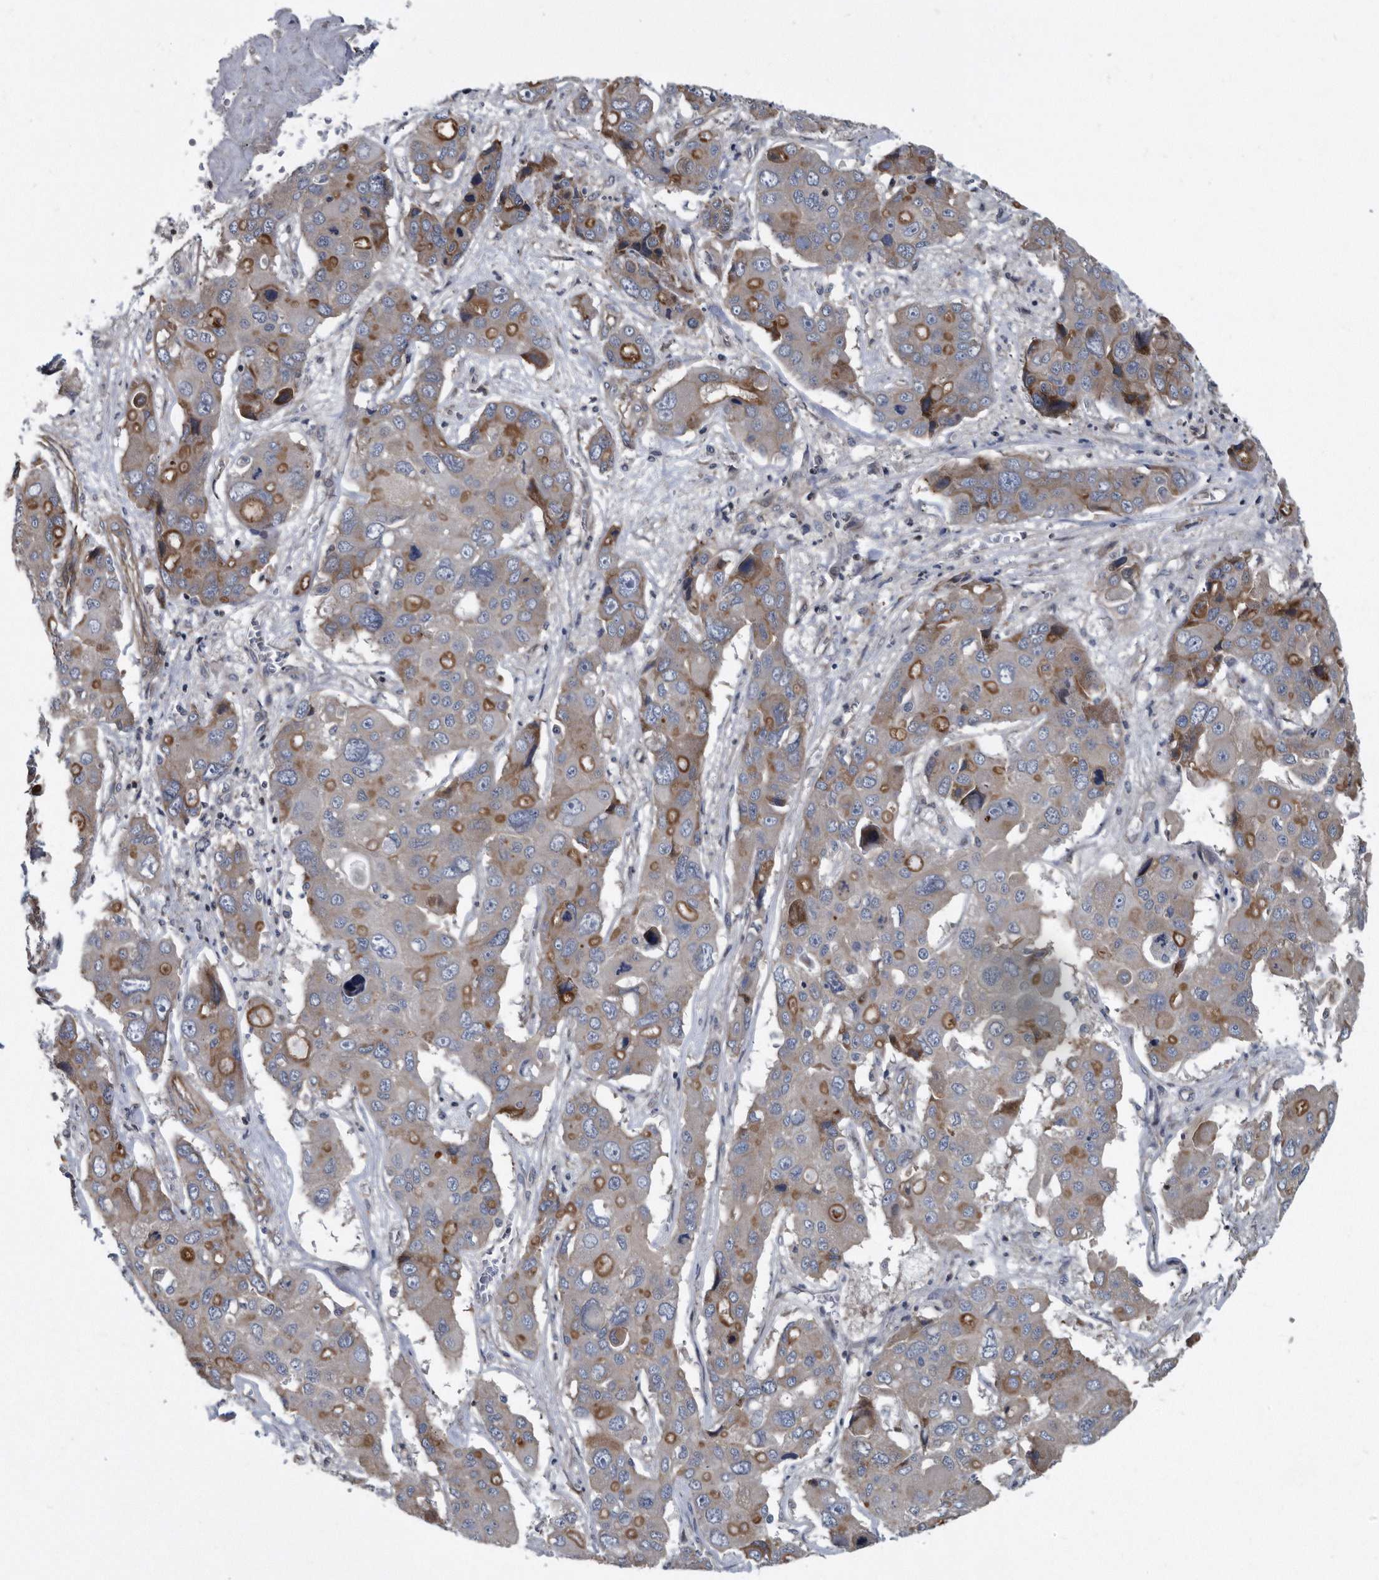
{"staining": {"intensity": "moderate", "quantity": "<25%", "location": "cytoplasmic/membranous"}, "tissue": "liver cancer", "cell_type": "Tumor cells", "image_type": "cancer", "snomed": [{"axis": "morphology", "description": "Cholangiocarcinoma"}, {"axis": "topography", "description": "Liver"}], "caption": "DAB (3,3'-diaminobenzidine) immunohistochemical staining of cholangiocarcinoma (liver) shows moderate cytoplasmic/membranous protein expression in approximately <25% of tumor cells. (DAB (3,3'-diaminobenzidine) IHC, brown staining for protein, blue staining for nuclei).", "gene": "ARMCX1", "patient": {"sex": "male", "age": 67}}